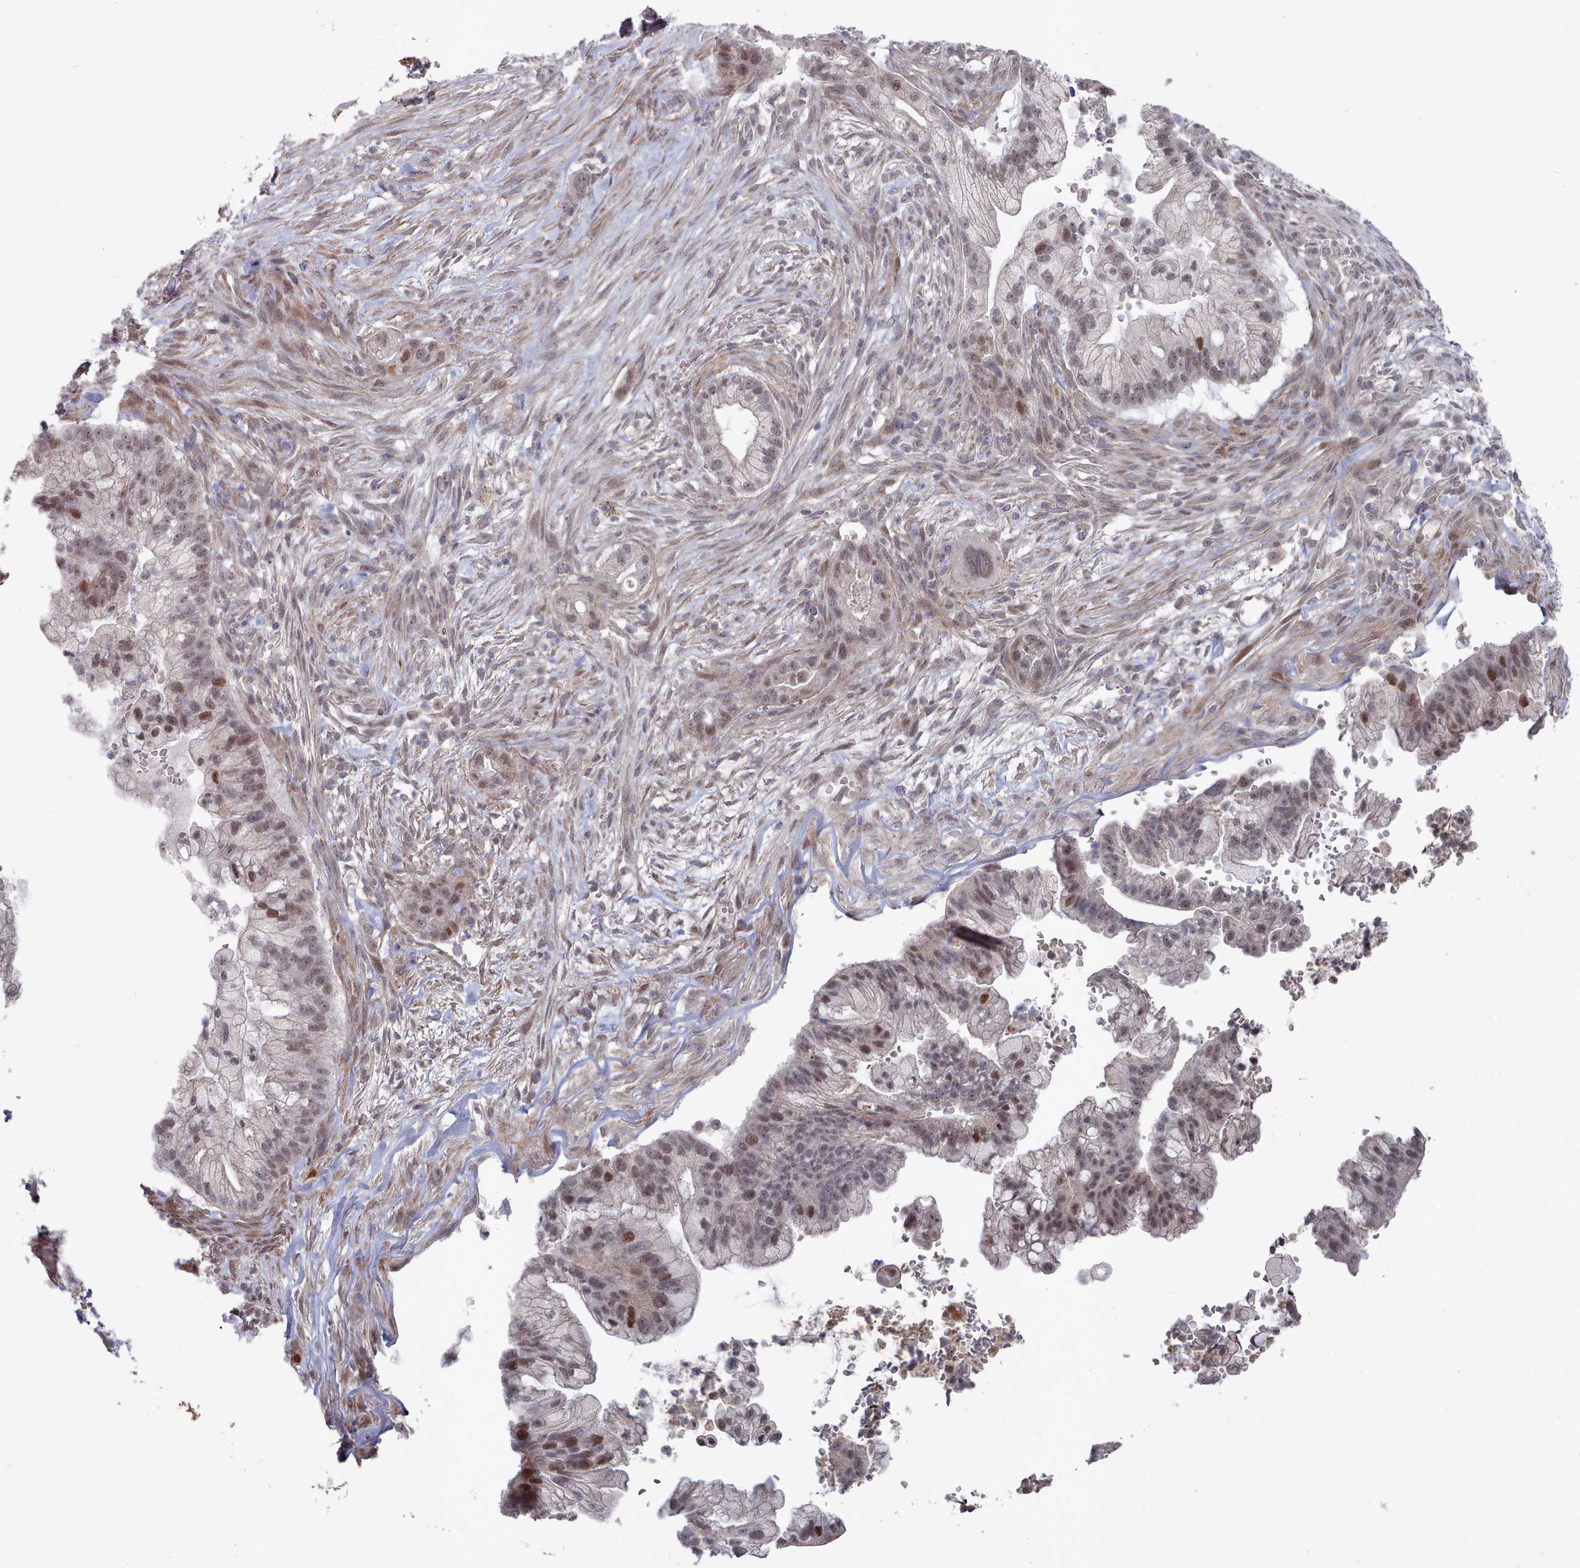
{"staining": {"intensity": "moderate", "quantity": "25%-75%", "location": "nuclear"}, "tissue": "pancreatic cancer", "cell_type": "Tumor cells", "image_type": "cancer", "snomed": [{"axis": "morphology", "description": "Adenocarcinoma, NOS"}, {"axis": "topography", "description": "Pancreas"}], "caption": "A high-resolution histopathology image shows IHC staining of pancreatic cancer (adenocarcinoma), which displays moderate nuclear staining in approximately 25%-75% of tumor cells.", "gene": "CPSF4", "patient": {"sex": "male", "age": 44}}